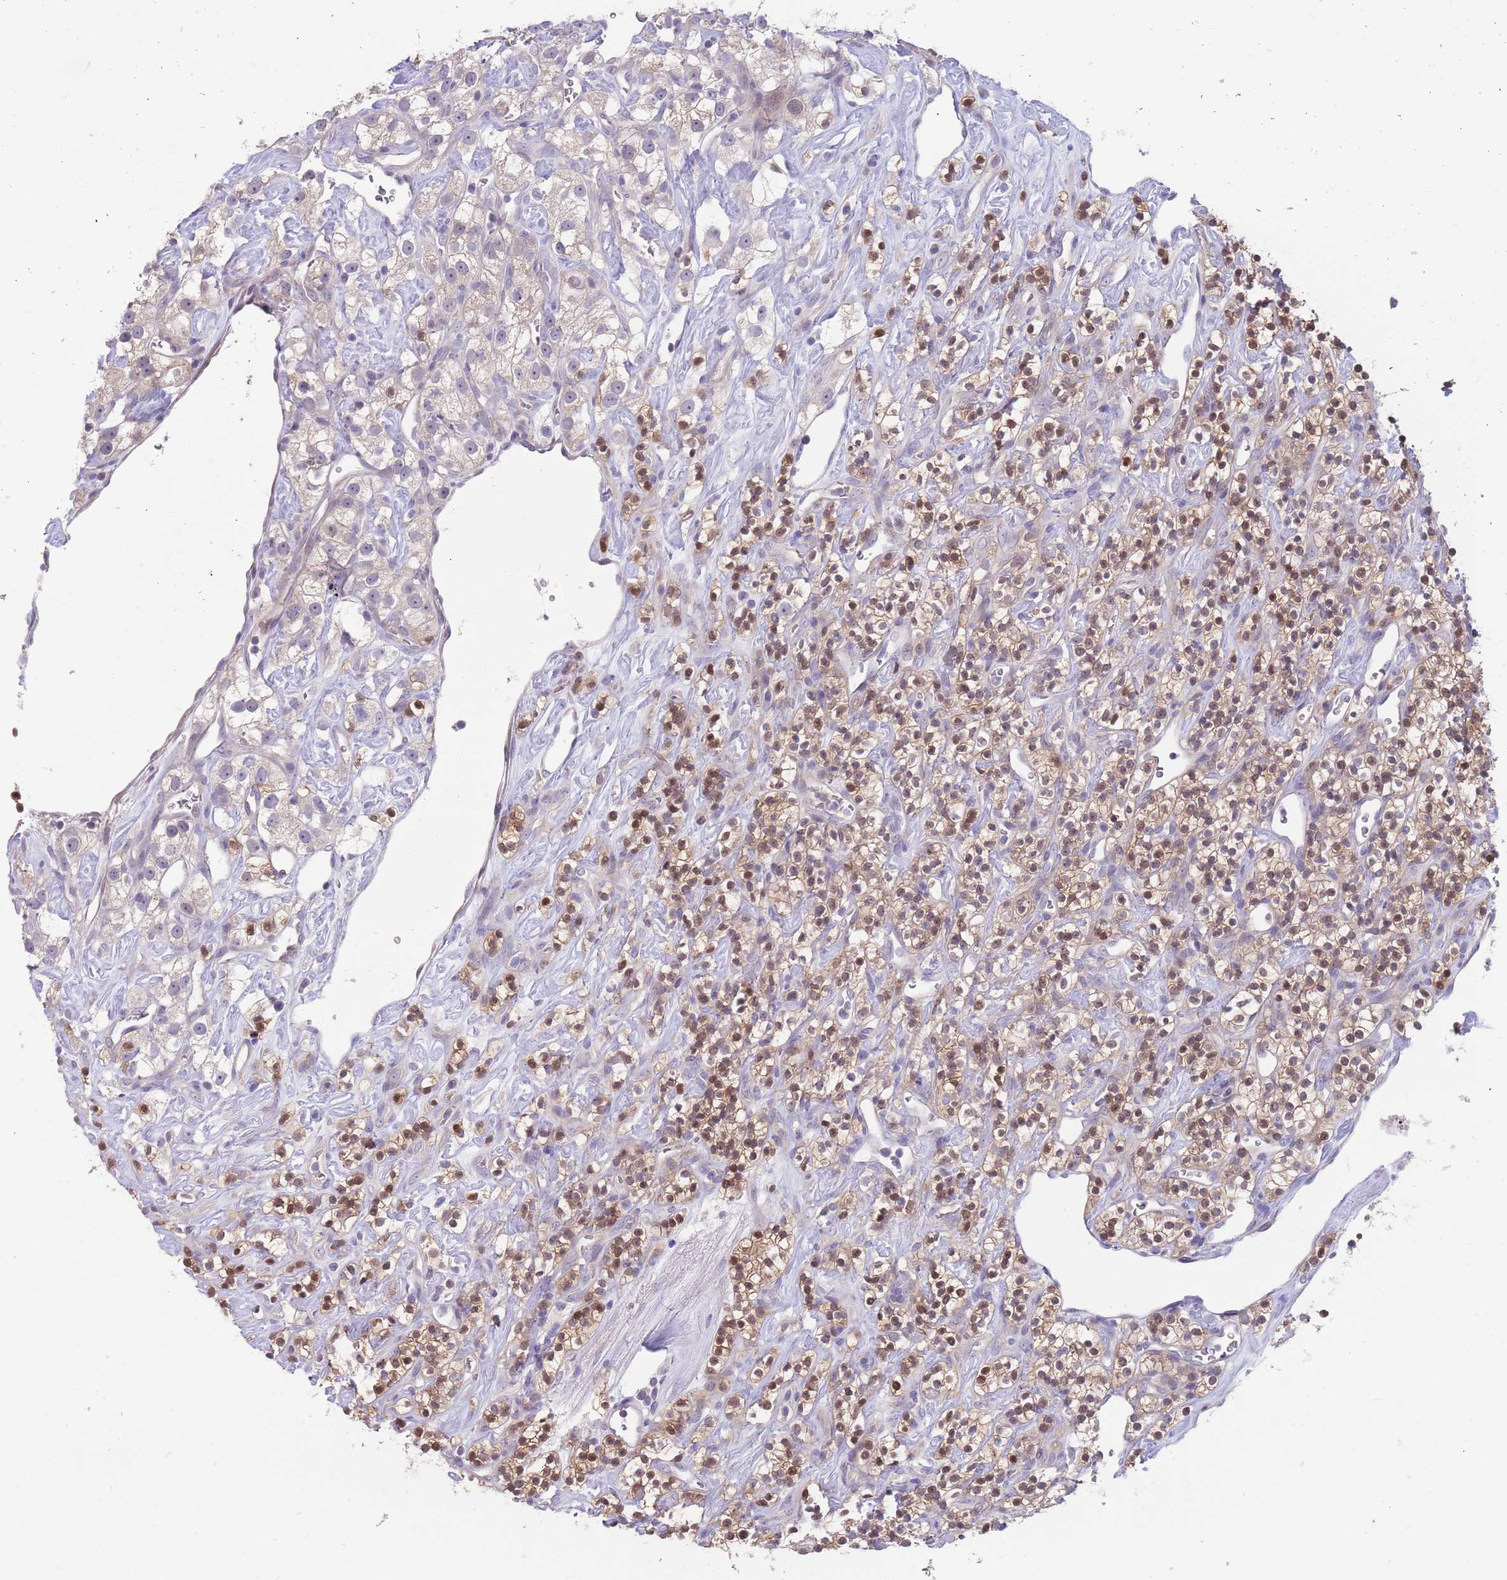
{"staining": {"intensity": "moderate", "quantity": "25%-75%", "location": "cytoplasmic/membranous,nuclear"}, "tissue": "renal cancer", "cell_type": "Tumor cells", "image_type": "cancer", "snomed": [{"axis": "morphology", "description": "Adenocarcinoma, NOS"}, {"axis": "topography", "description": "Kidney"}], "caption": "About 25%-75% of tumor cells in human adenocarcinoma (renal) display moderate cytoplasmic/membranous and nuclear protein expression as visualized by brown immunohistochemical staining.", "gene": "ZNF14", "patient": {"sex": "male", "age": 77}}